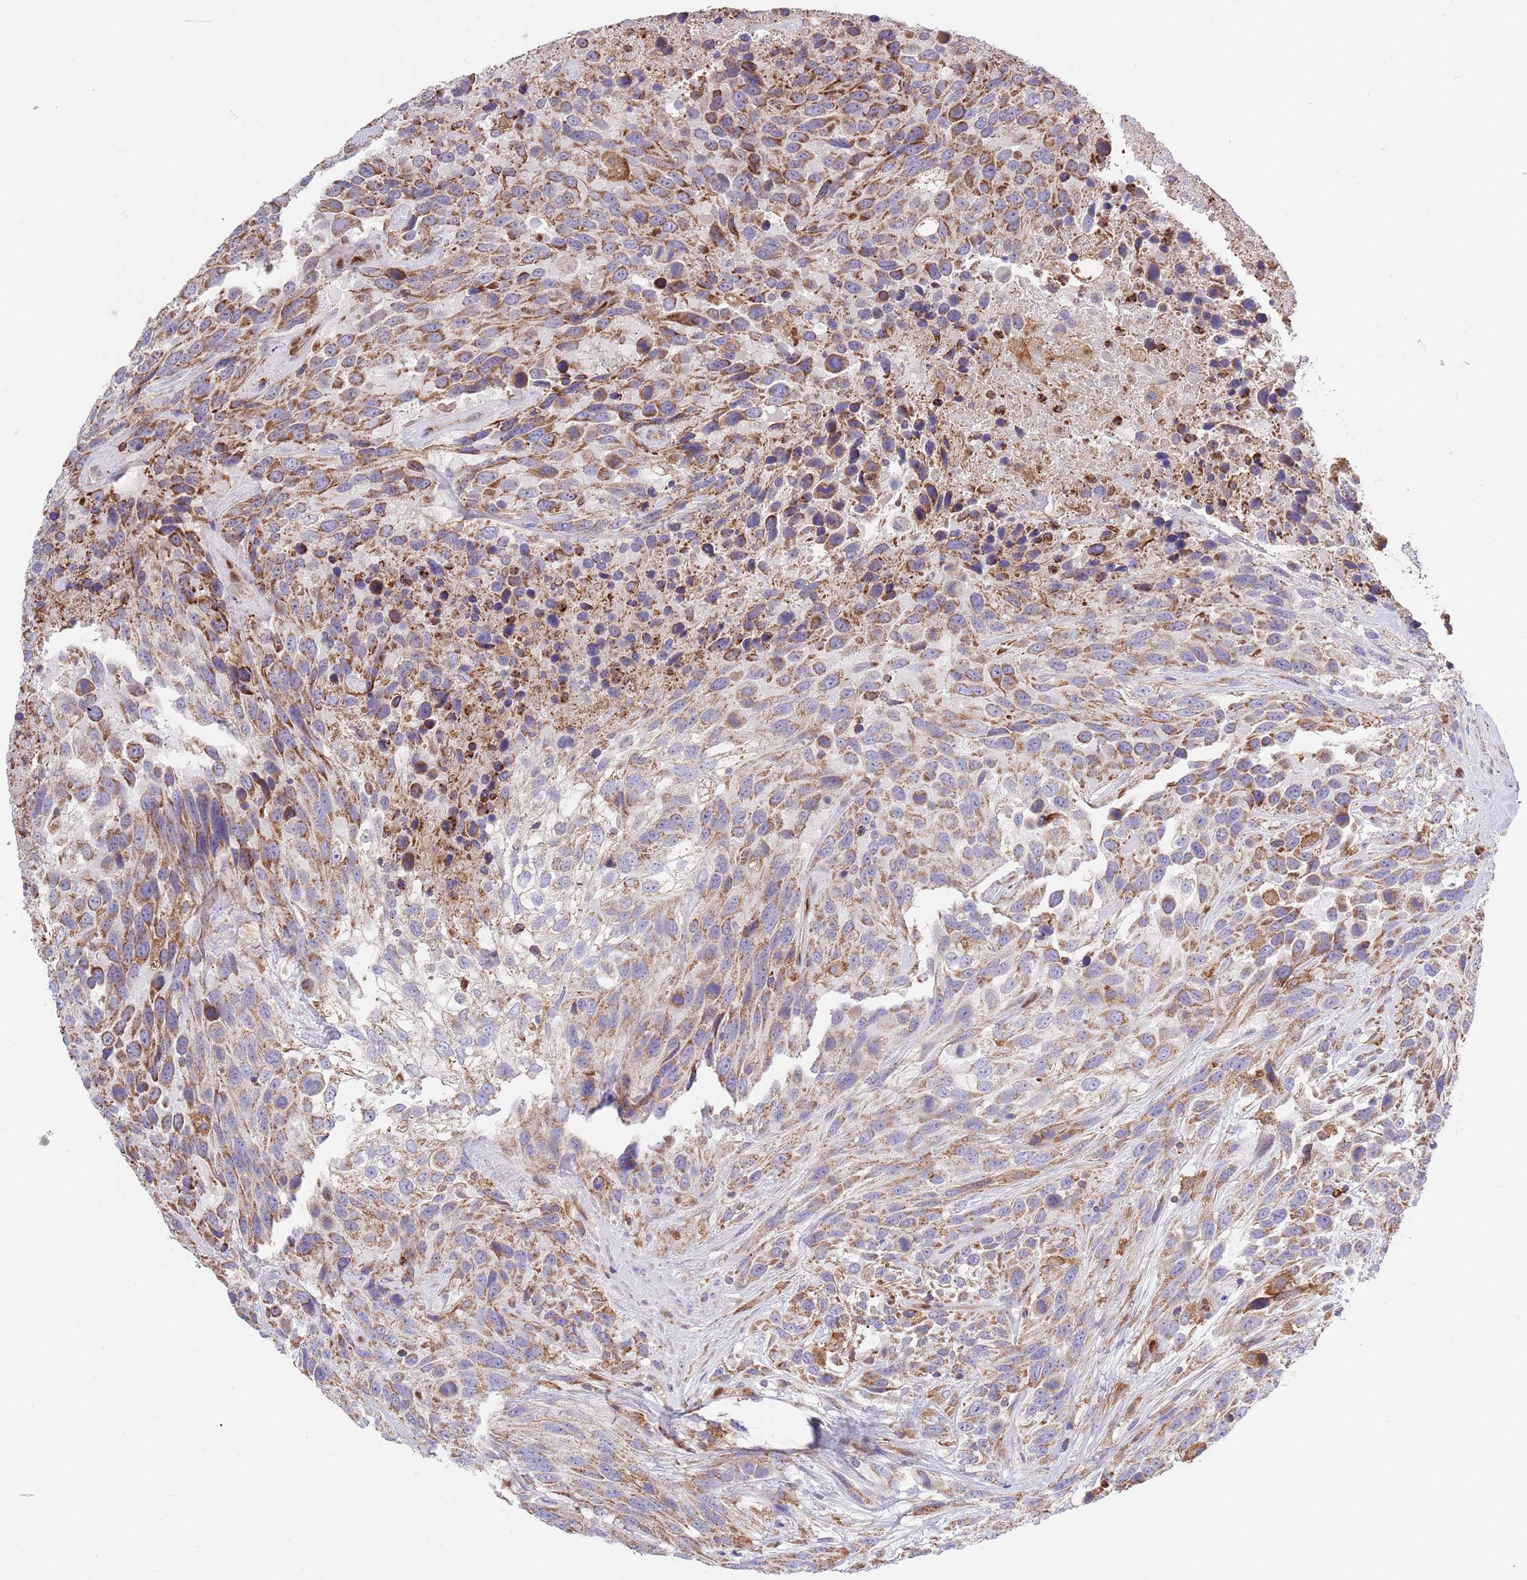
{"staining": {"intensity": "moderate", "quantity": ">75%", "location": "cytoplasmic/membranous"}, "tissue": "urothelial cancer", "cell_type": "Tumor cells", "image_type": "cancer", "snomed": [{"axis": "morphology", "description": "Urothelial carcinoma, High grade"}, {"axis": "topography", "description": "Urinary bladder"}], "caption": "Immunohistochemical staining of urothelial cancer exhibits moderate cytoplasmic/membranous protein positivity in about >75% of tumor cells. The protein of interest is shown in brown color, while the nuclei are stained blue.", "gene": "DDT", "patient": {"sex": "female", "age": 70}}